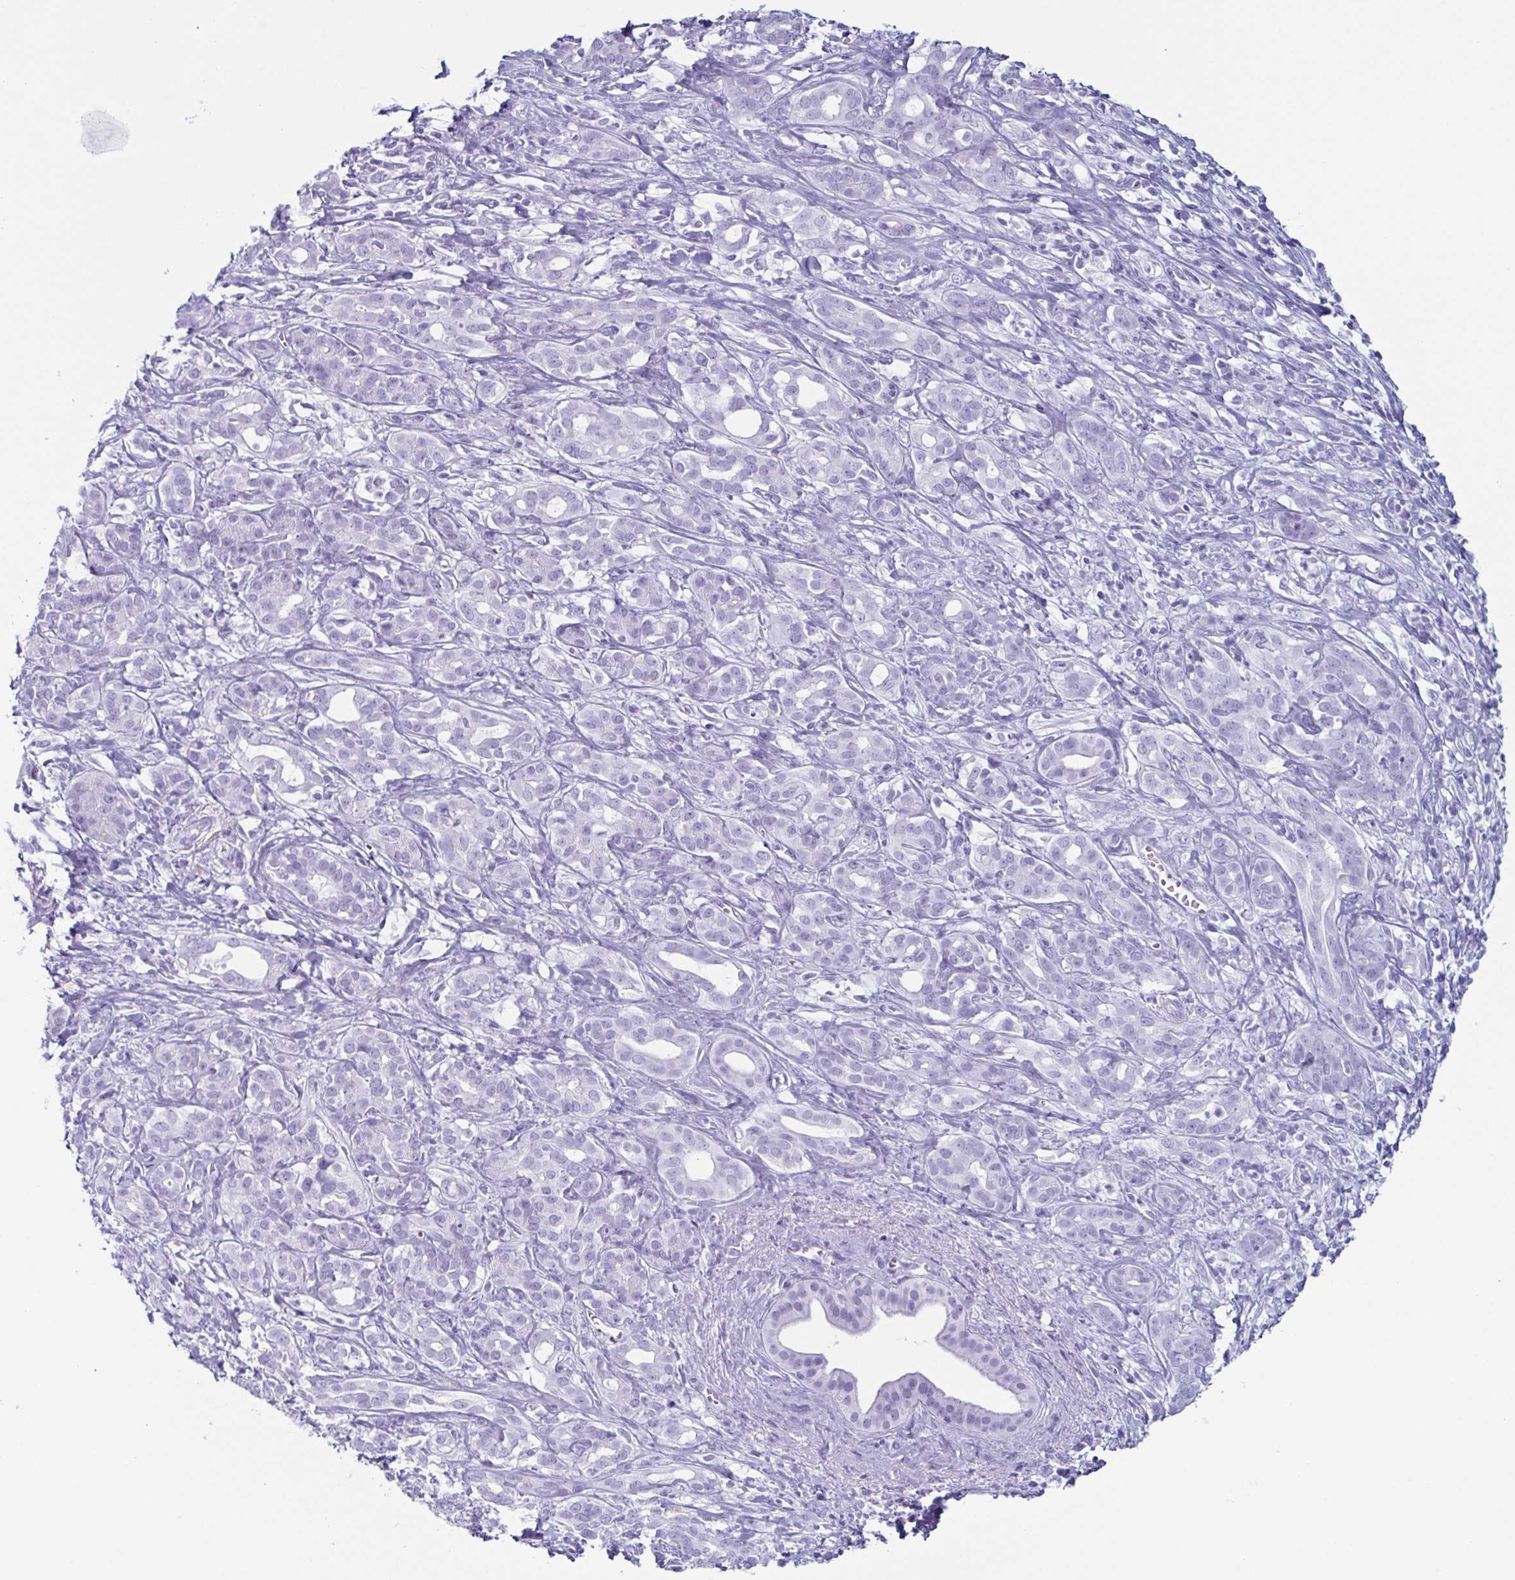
{"staining": {"intensity": "negative", "quantity": "none", "location": "none"}, "tissue": "pancreatic cancer", "cell_type": "Tumor cells", "image_type": "cancer", "snomed": [{"axis": "morphology", "description": "Adenocarcinoma, NOS"}, {"axis": "topography", "description": "Pancreas"}], "caption": "An immunohistochemistry histopathology image of adenocarcinoma (pancreatic) is shown. There is no staining in tumor cells of adenocarcinoma (pancreatic).", "gene": "ENKUR", "patient": {"sex": "male", "age": 61}}